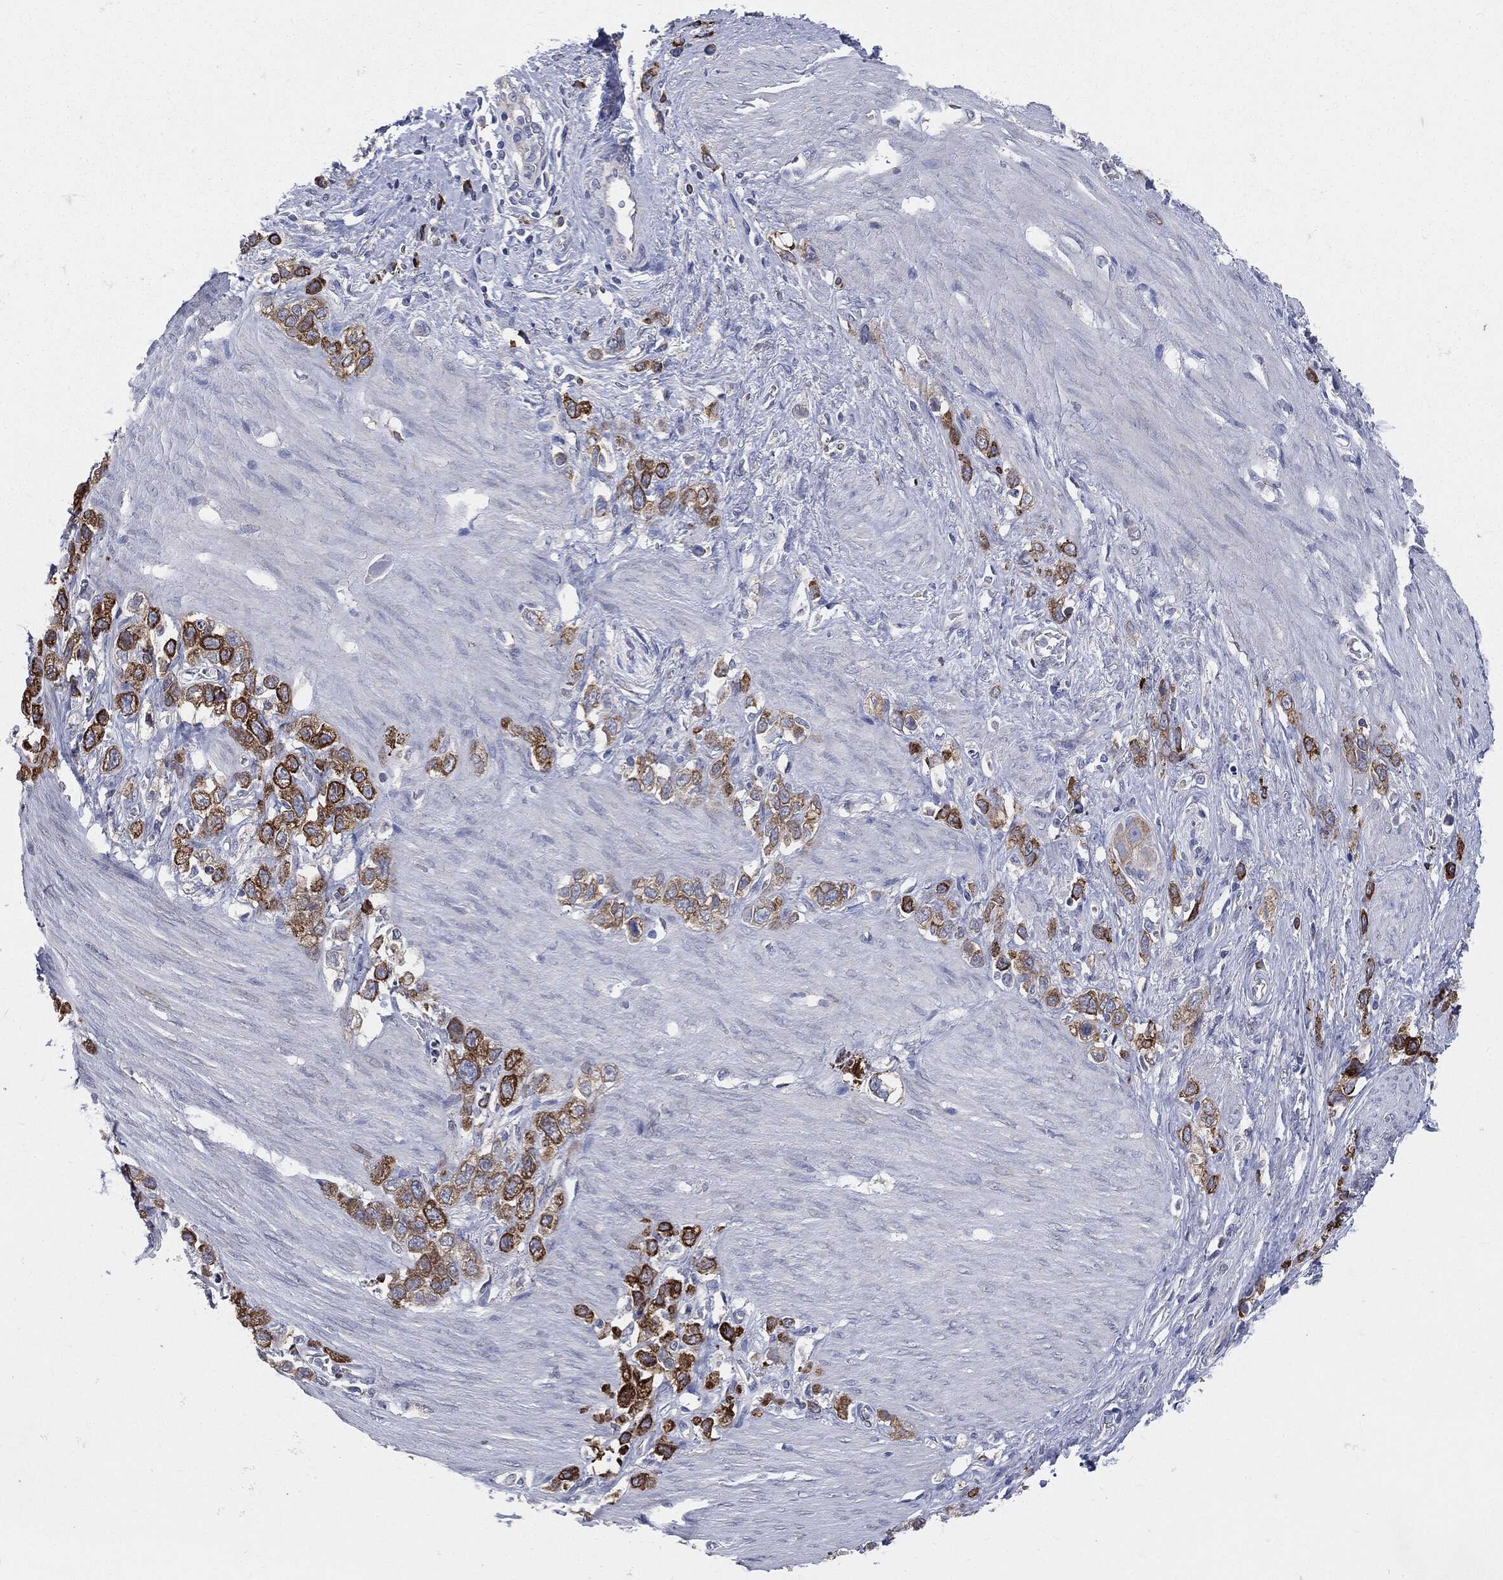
{"staining": {"intensity": "strong", "quantity": ">75%", "location": "cytoplasmic/membranous,nuclear"}, "tissue": "stomach cancer", "cell_type": "Tumor cells", "image_type": "cancer", "snomed": [{"axis": "morphology", "description": "Adenocarcinoma, NOS"}, {"axis": "topography", "description": "Stomach"}], "caption": "Brown immunohistochemical staining in stomach adenocarcinoma reveals strong cytoplasmic/membranous and nuclear expression in about >75% of tumor cells.", "gene": "PTGS2", "patient": {"sex": "female", "age": 65}}